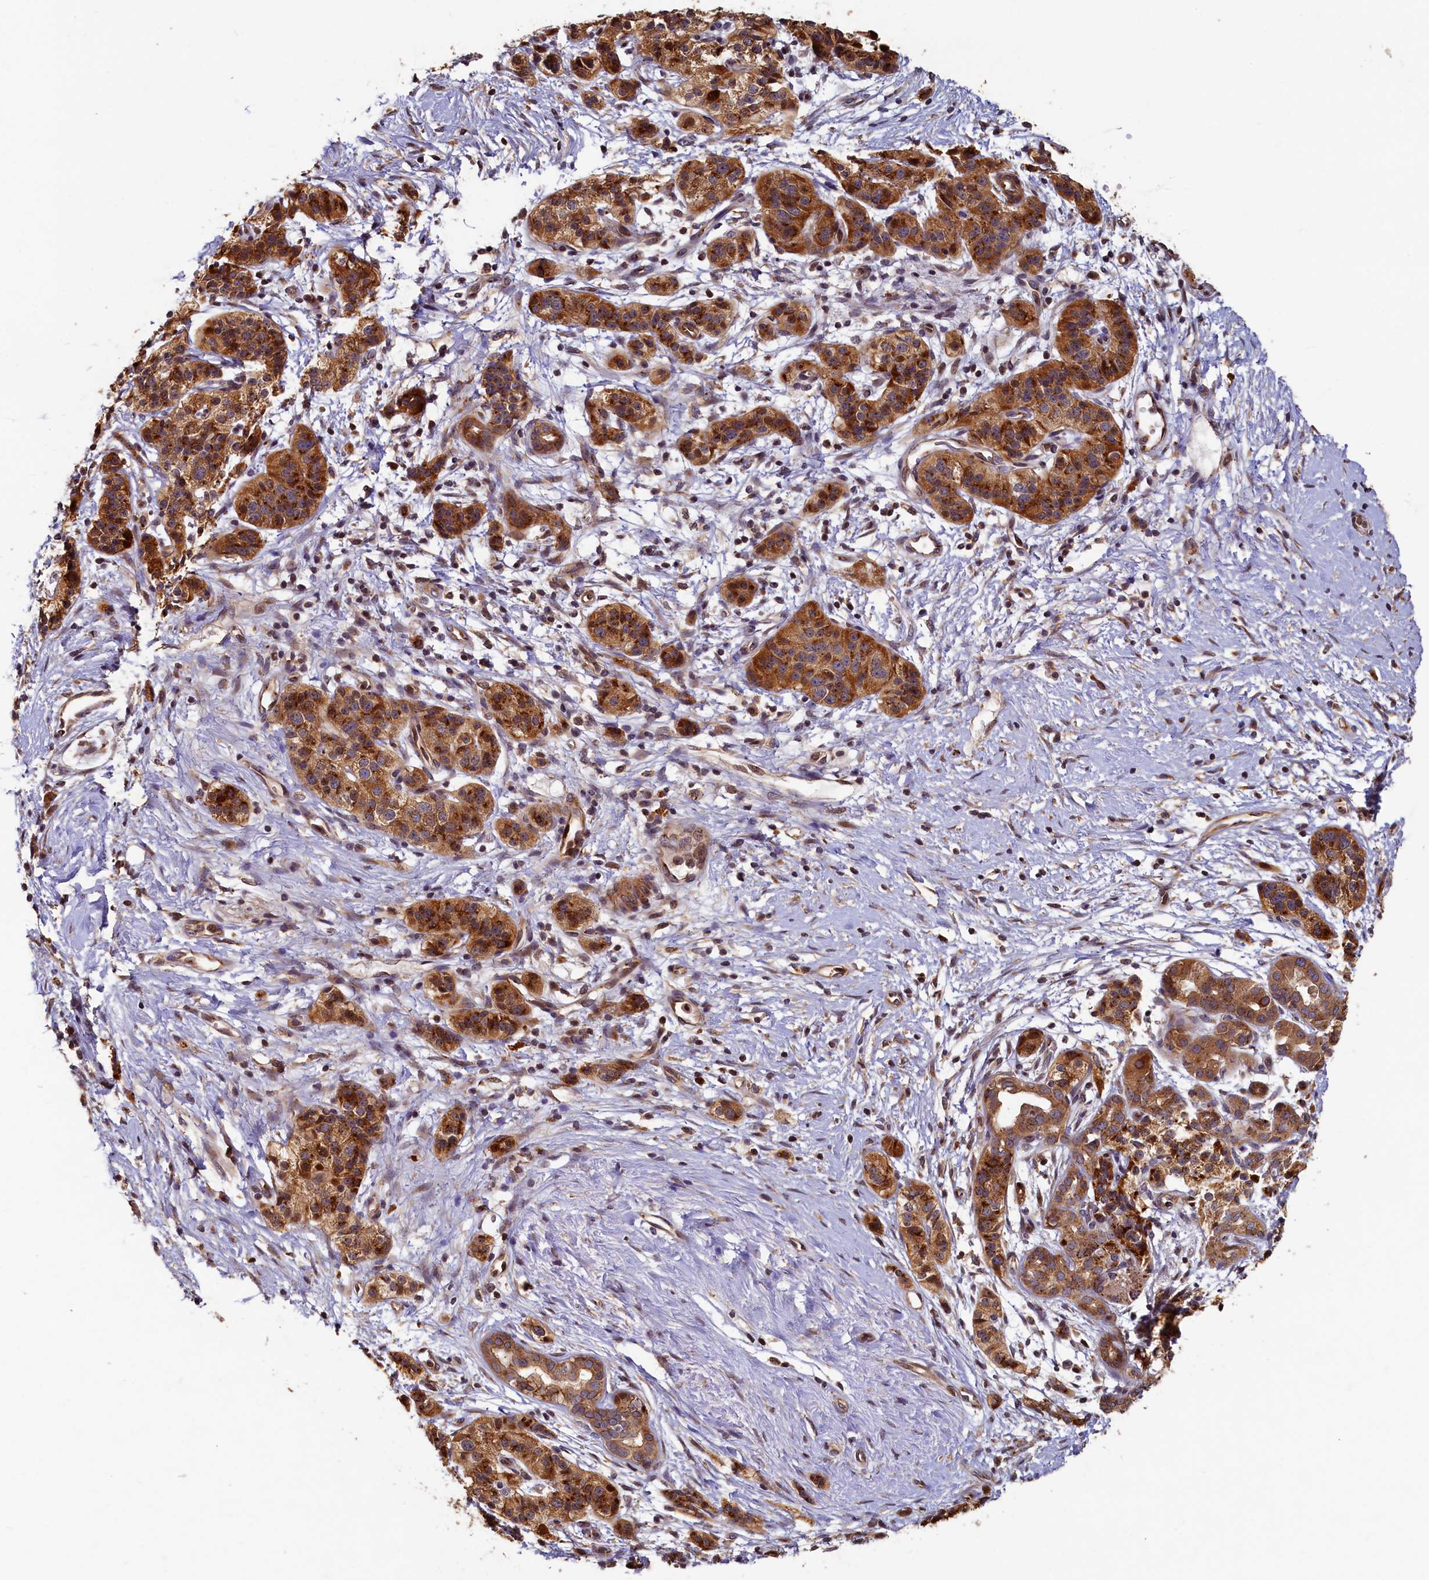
{"staining": {"intensity": "strong", "quantity": ">75%", "location": "cytoplasmic/membranous"}, "tissue": "pancreatic cancer", "cell_type": "Tumor cells", "image_type": "cancer", "snomed": [{"axis": "morphology", "description": "Adenocarcinoma, NOS"}, {"axis": "topography", "description": "Pancreas"}], "caption": "An image showing strong cytoplasmic/membranous positivity in approximately >75% of tumor cells in pancreatic cancer (adenocarcinoma), as visualized by brown immunohistochemical staining.", "gene": "TMEM181", "patient": {"sex": "male", "age": 50}}